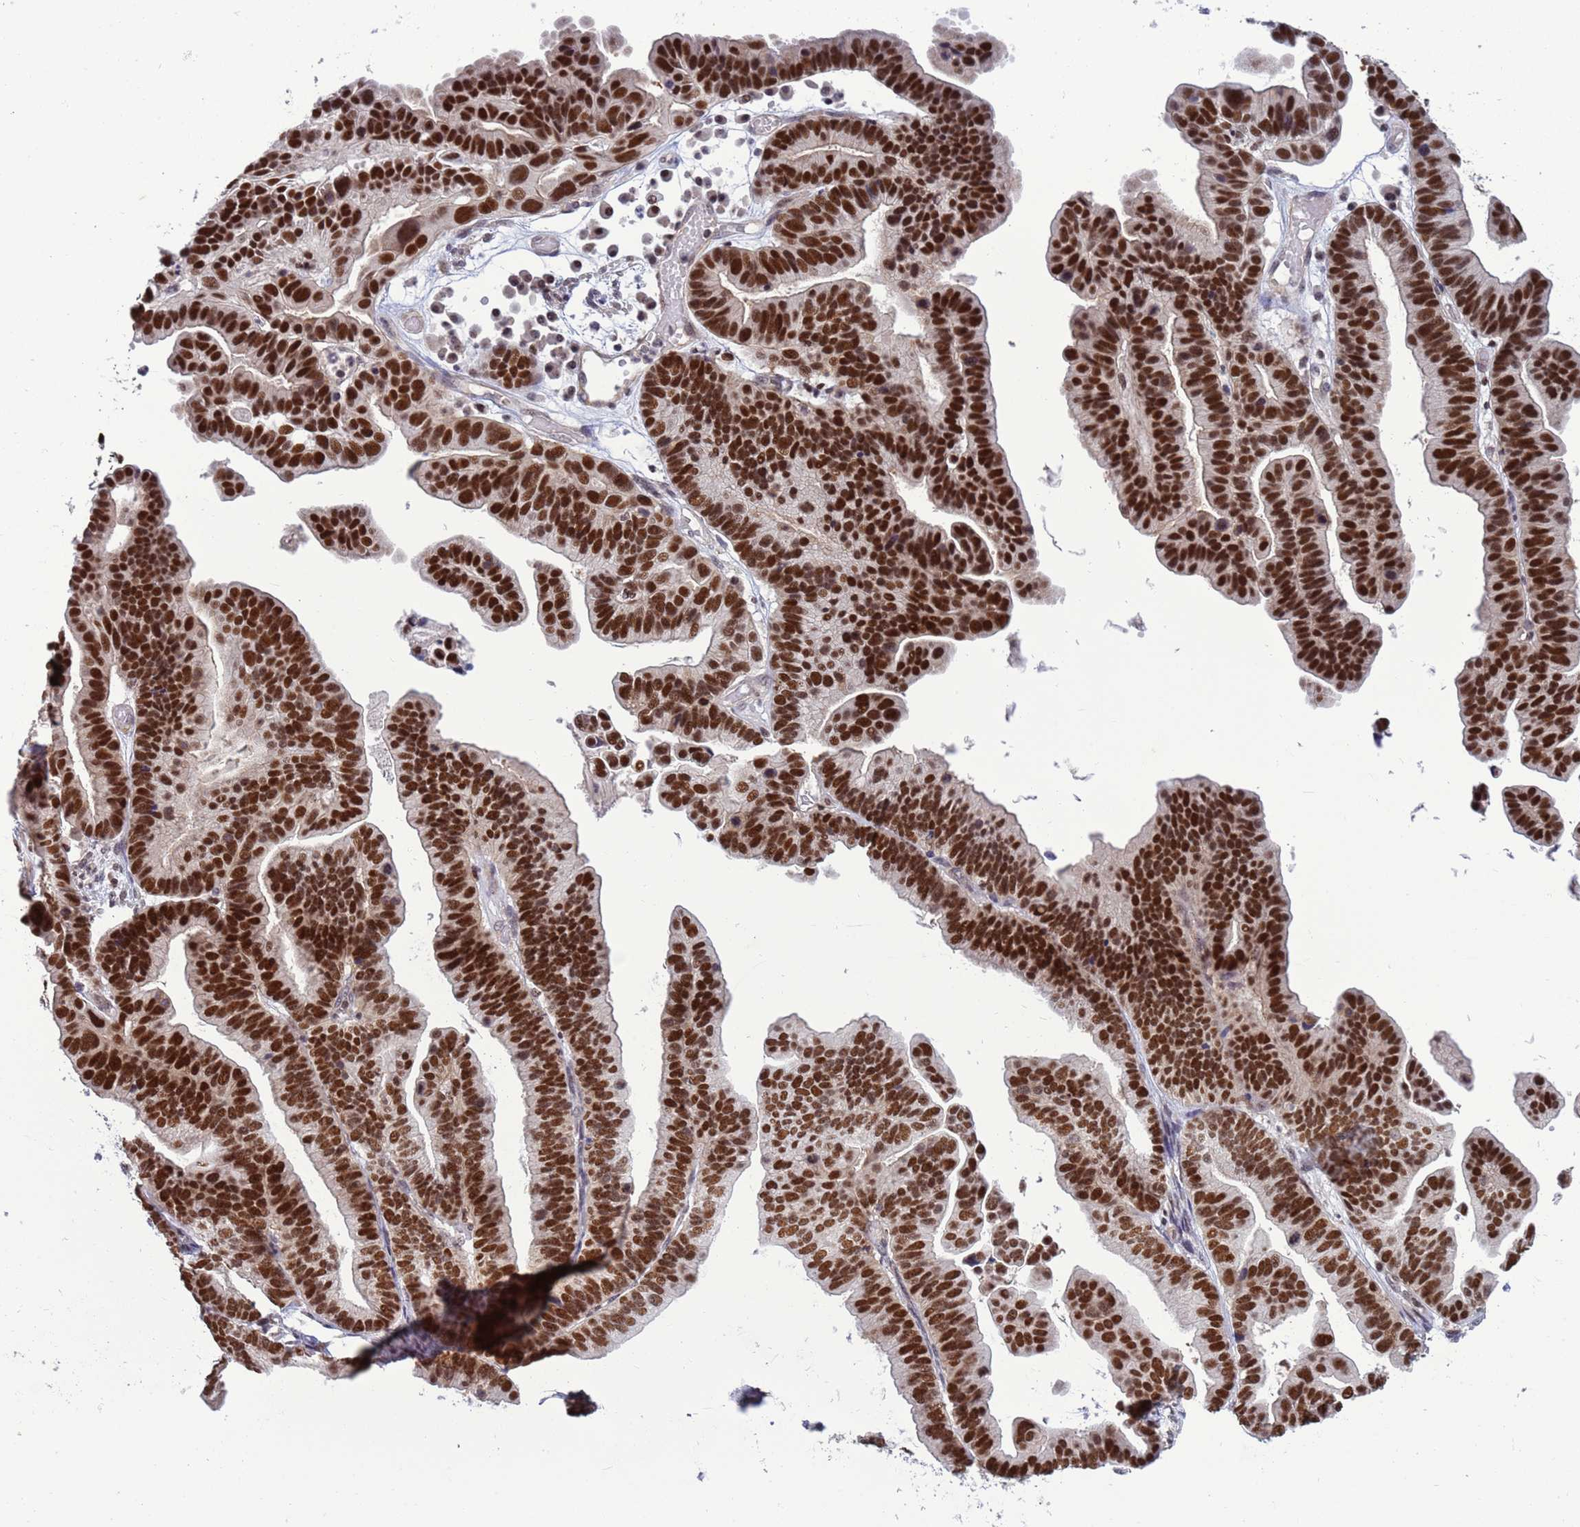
{"staining": {"intensity": "strong", "quantity": ">75%", "location": "nuclear"}, "tissue": "ovarian cancer", "cell_type": "Tumor cells", "image_type": "cancer", "snomed": [{"axis": "morphology", "description": "Cystadenocarcinoma, serous, NOS"}, {"axis": "topography", "description": "Ovary"}], "caption": "A high amount of strong nuclear staining is present in about >75% of tumor cells in ovarian cancer tissue. (DAB IHC, brown staining for protein, blue staining for nuclei).", "gene": "NSL1", "patient": {"sex": "female", "age": 56}}